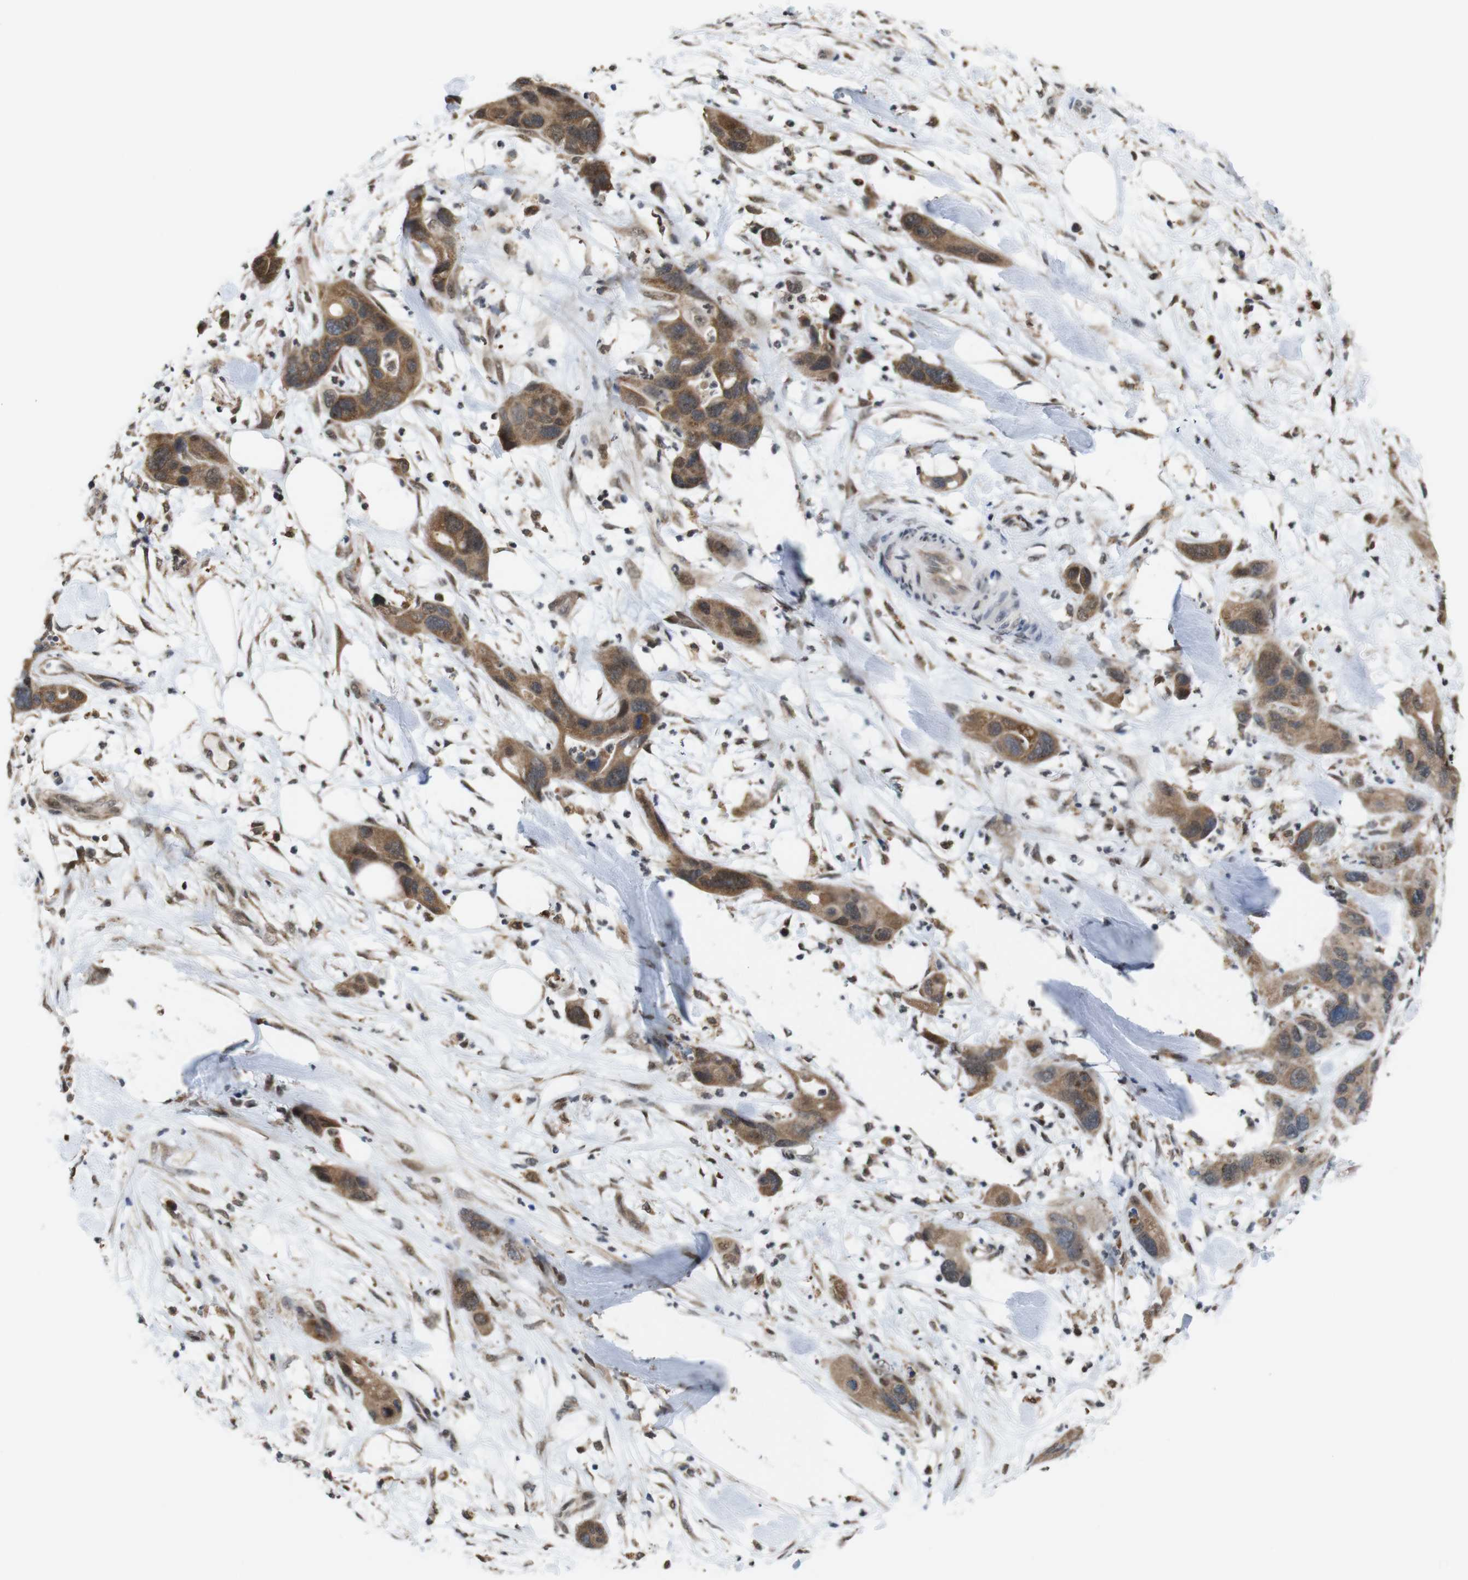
{"staining": {"intensity": "moderate", "quantity": ">75%", "location": "cytoplasmic/membranous,nuclear"}, "tissue": "pancreatic cancer", "cell_type": "Tumor cells", "image_type": "cancer", "snomed": [{"axis": "morphology", "description": "Adenocarcinoma, NOS"}, {"axis": "topography", "description": "Pancreas"}], "caption": "A micrograph of human pancreatic cancer stained for a protein reveals moderate cytoplasmic/membranous and nuclear brown staining in tumor cells.", "gene": "PNMA8A", "patient": {"sex": "female", "age": 71}}